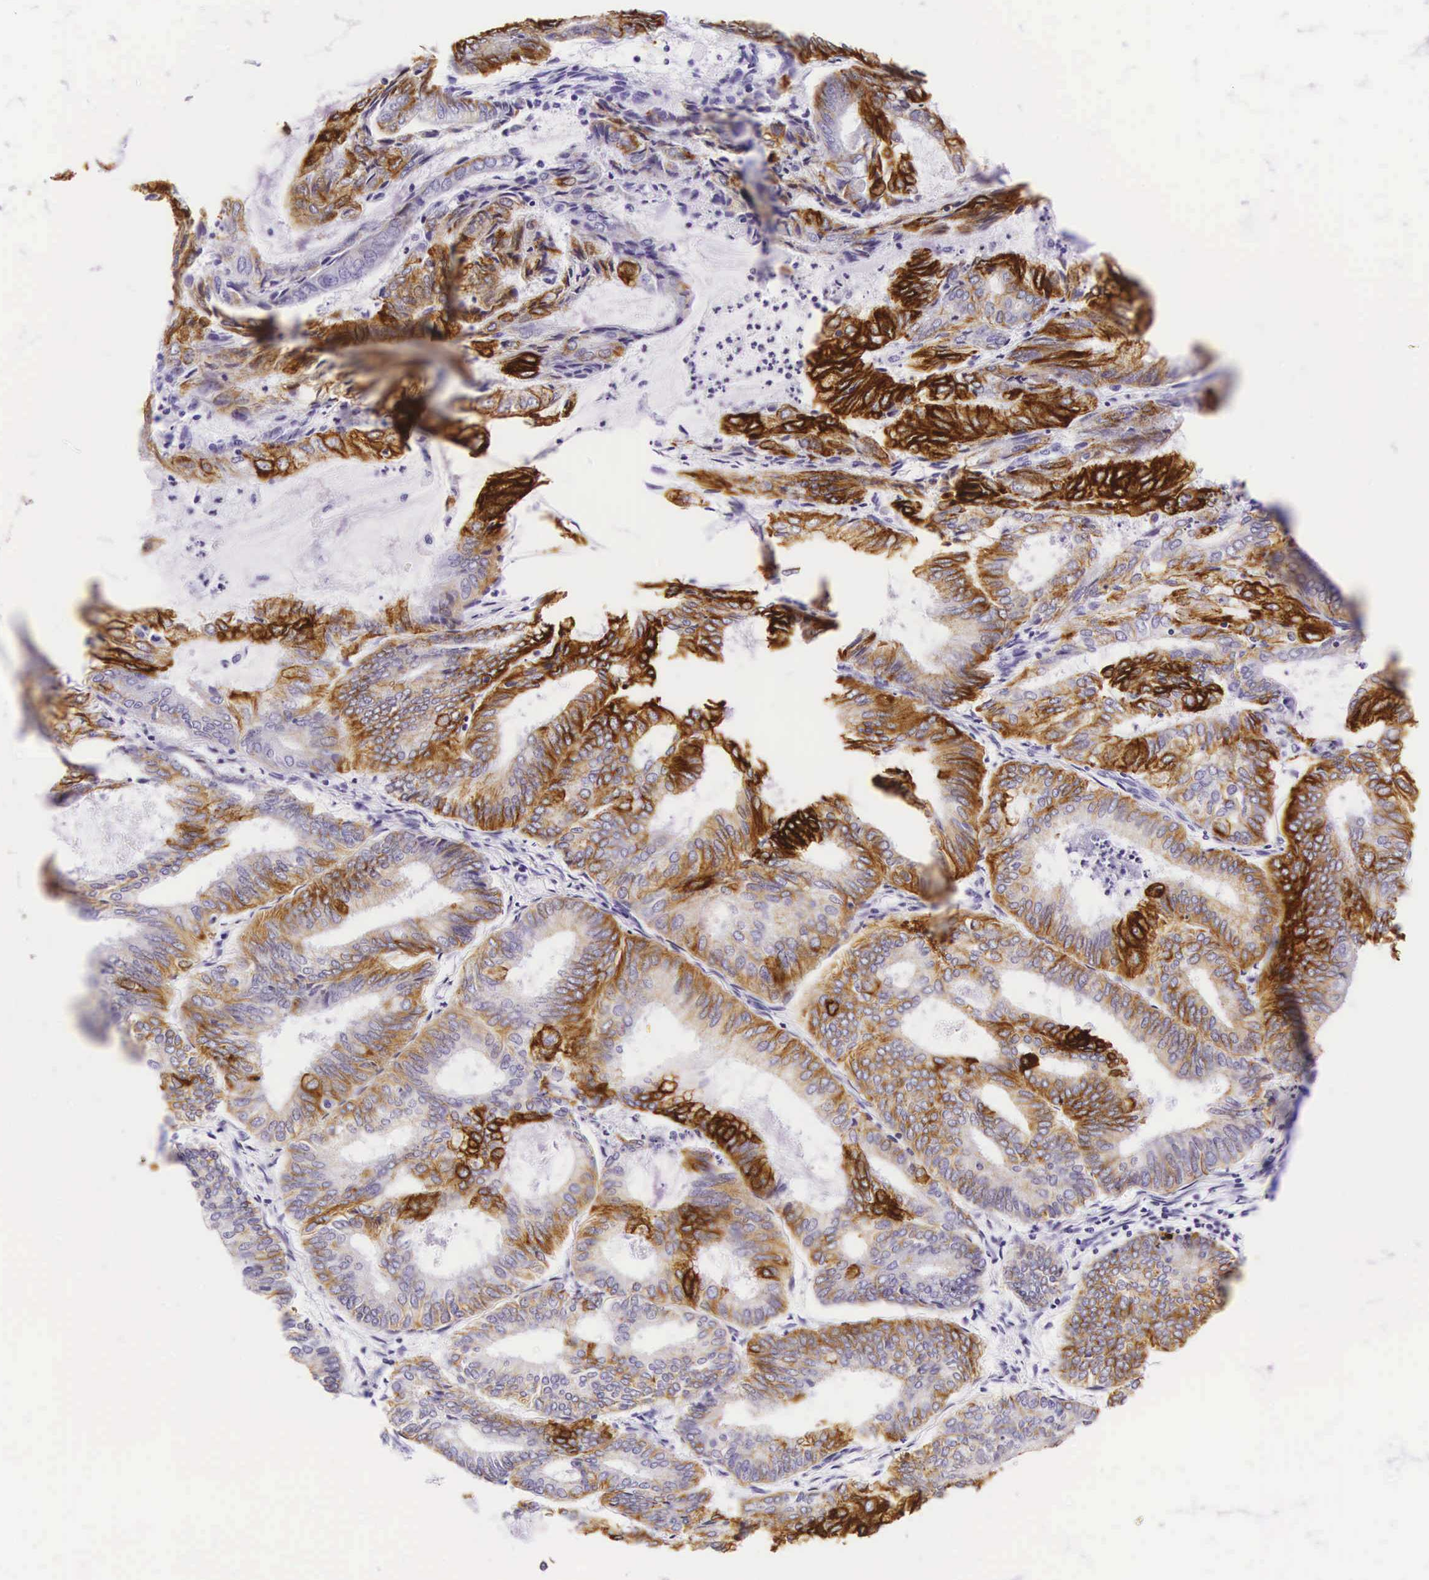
{"staining": {"intensity": "strong", "quantity": ">75%", "location": "cytoplasmic/membranous"}, "tissue": "endometrial cancer", "cell_type": "Tumor cells", "image_type": "cancer", "snomed": [{"axis": "morphology", "description": "Adenocarcinoma, NOS"}, {"axis": "topography", "description": "Endometrium"}], "caption": "Immunohistochemical staining of endometrial adenocarcinoma displays high levels of strong cytoplasmic/membranous protein positivity in about >75% of tumor cells. Using DAB (3,3'-diaminobenzidine) (brown) and hematoxylin (blue) stains, captured at high magnification using brightfield microscopy.", "gene": "KRT18", "patient": {"sex": "female", "age": 59}}